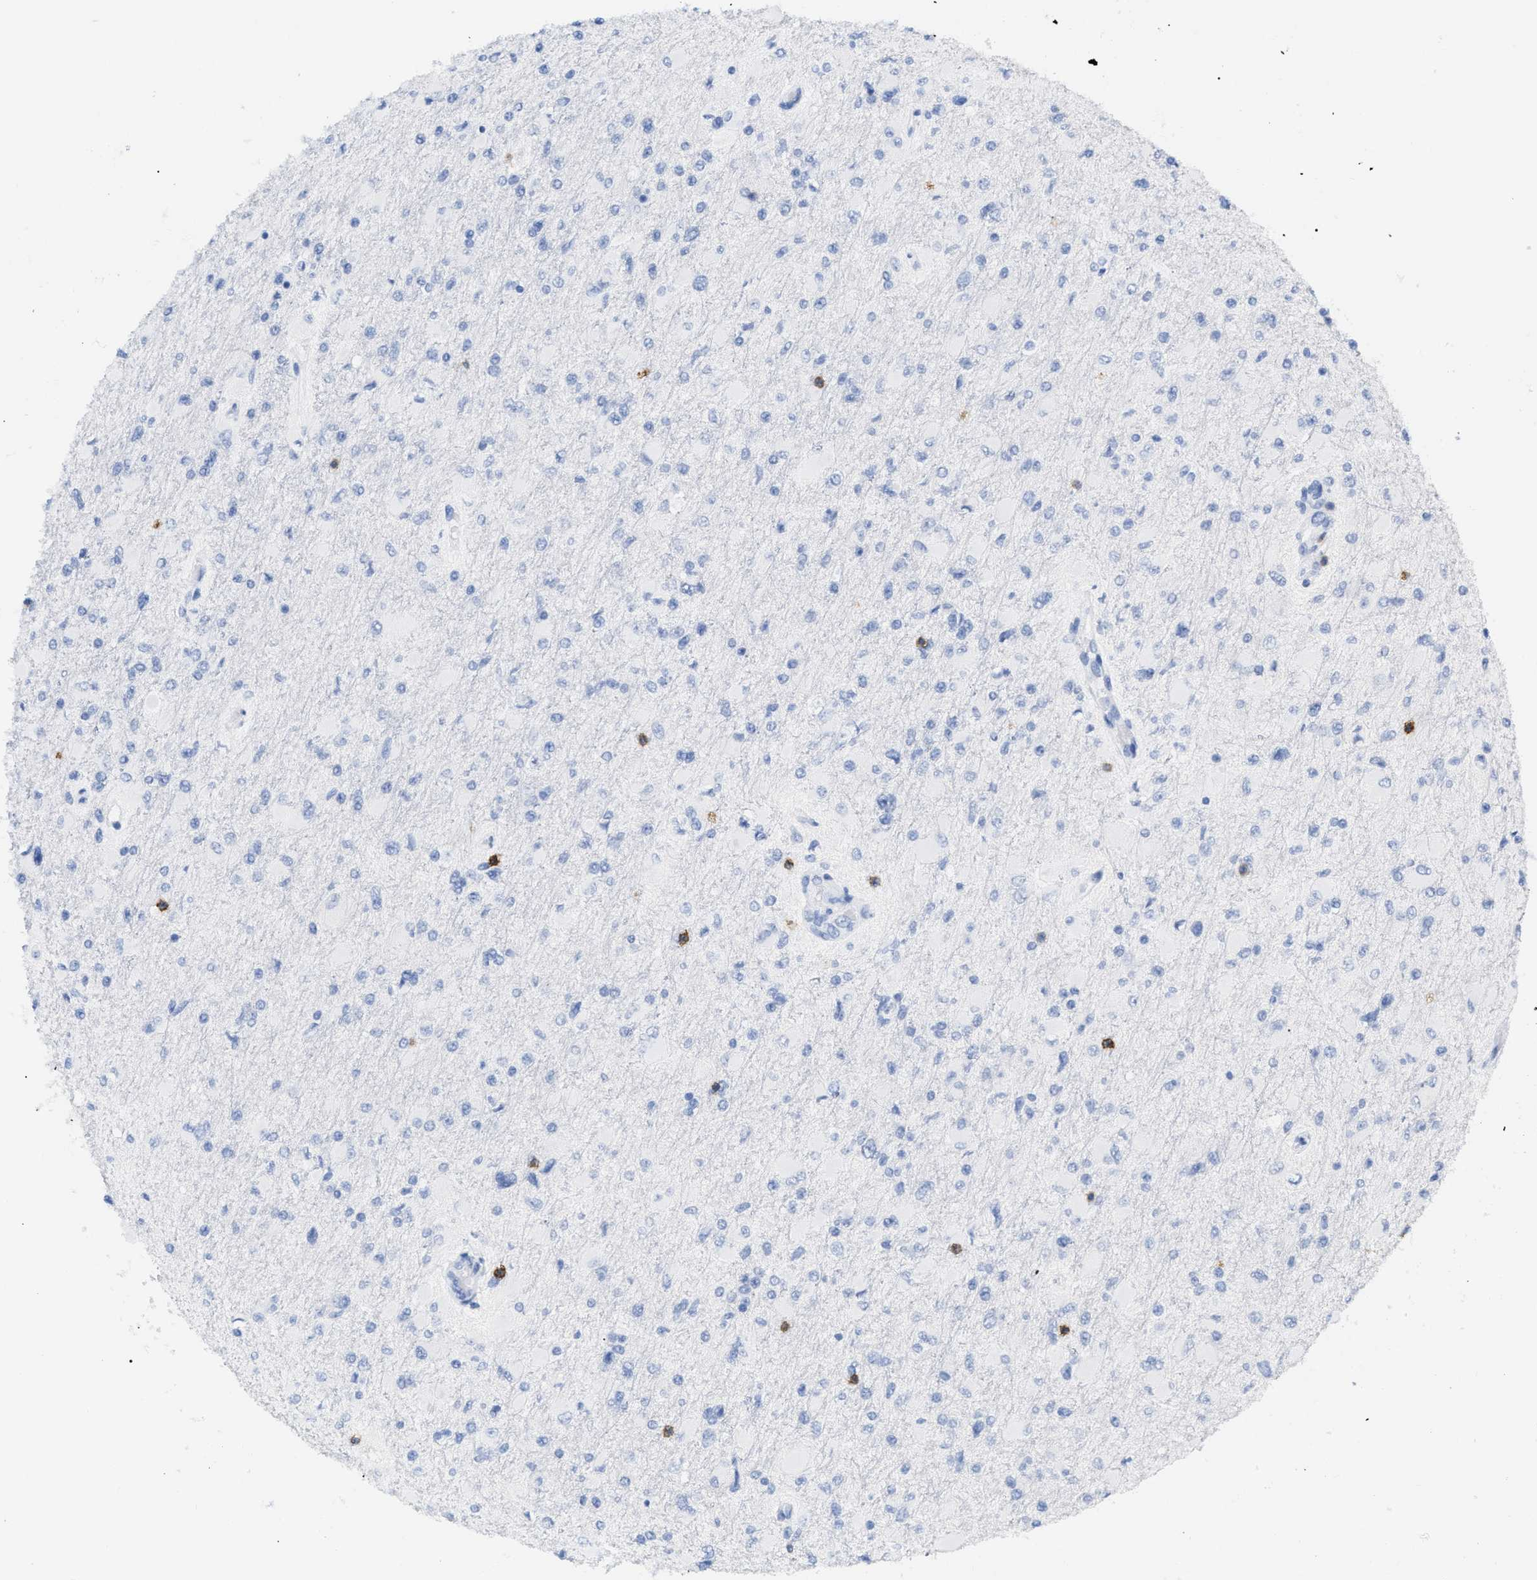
{"staining": {"intensity": "negative", "quantity": "none", "location": "none"}, "tissue": "glioma", "cell_type": "Tumor cells", "image_type": "cancer", "snomed": [{"axis": "morphology", "description": "Glioma, malignant, High grade"}, {"axis": "topography", "description": "Cerebral cortex"}], "caption": "IHC of malignant glioma (high-grade) demonstrates no positivity in tumor cells.", "gene": "CD5", "patient": {"sex": "female", "age": 36}}